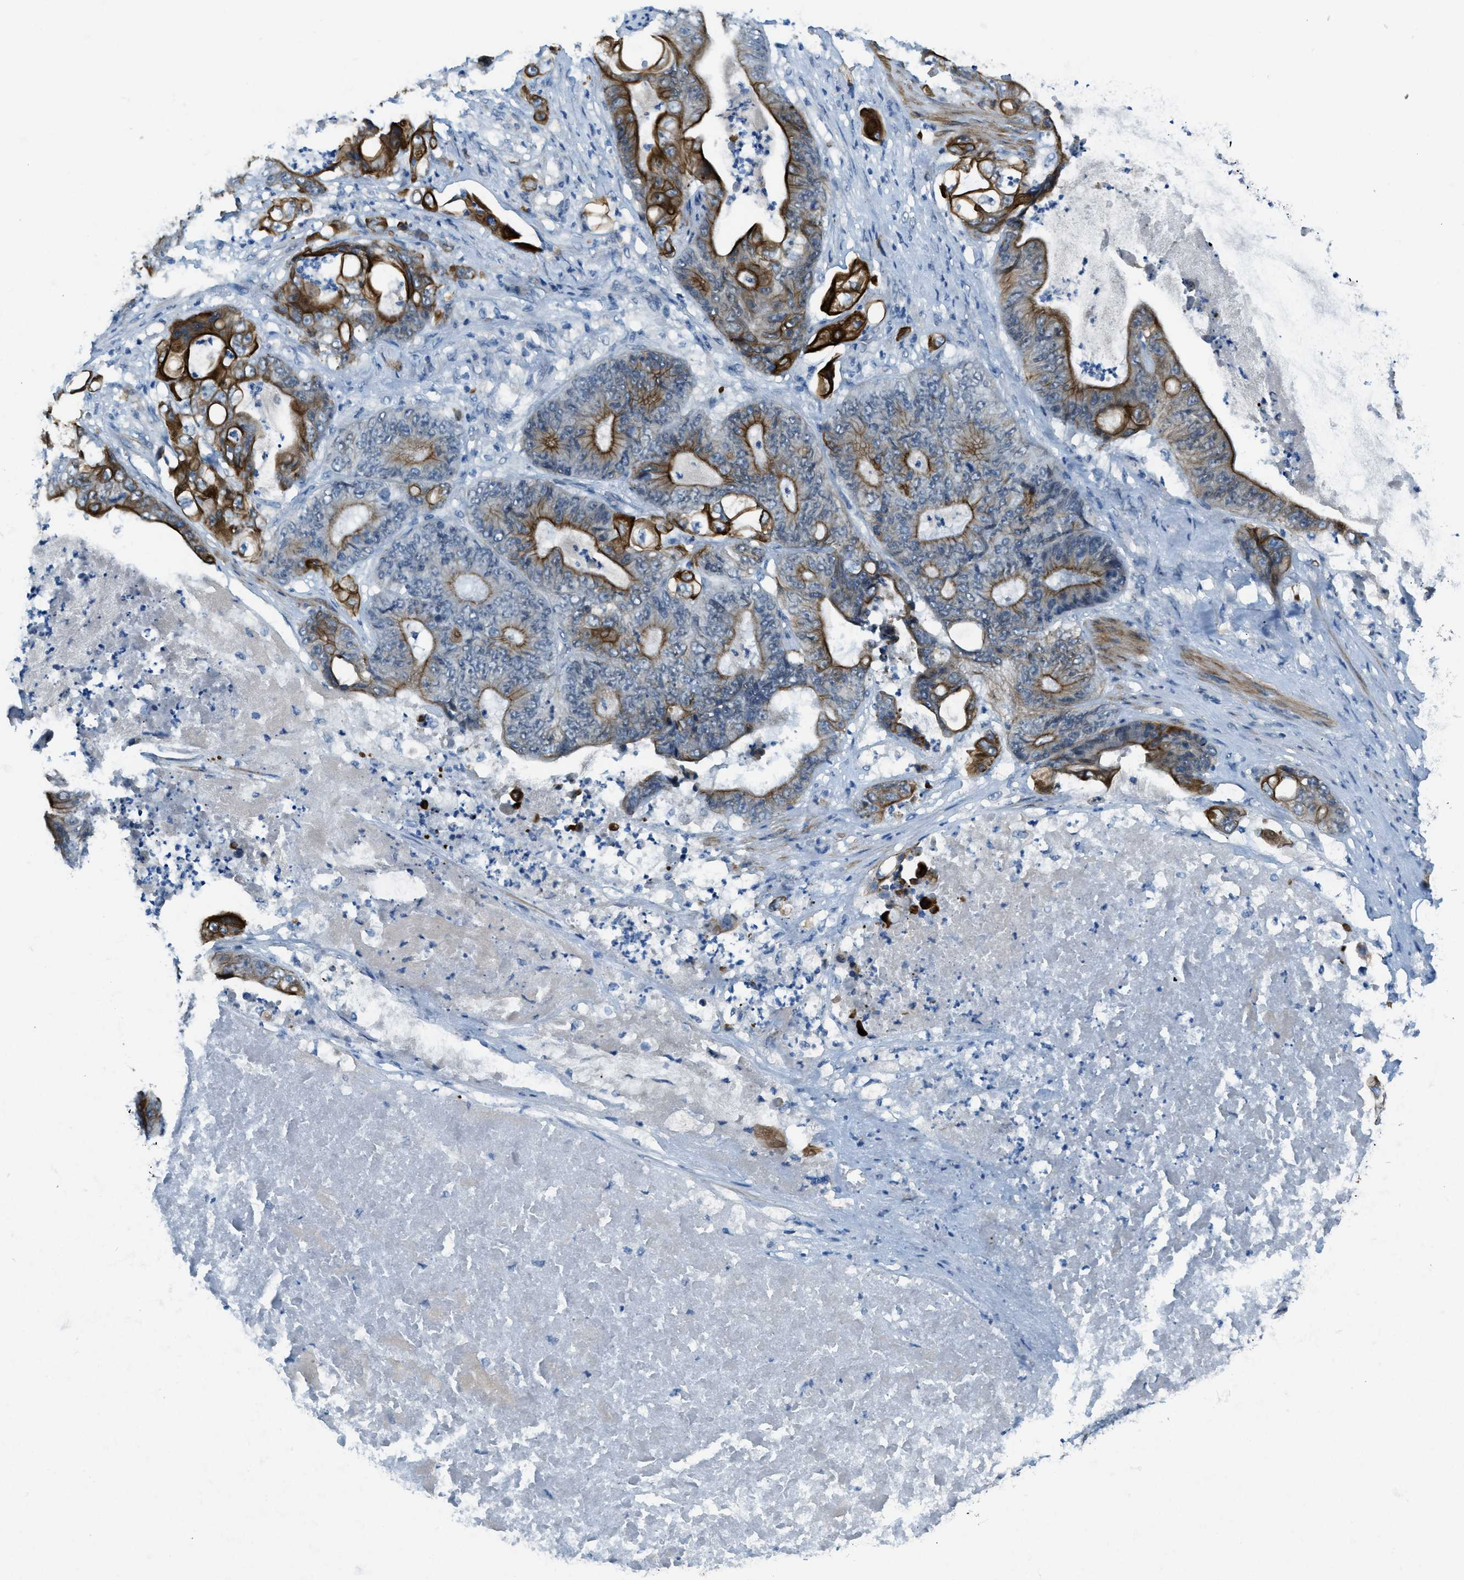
{"staining": {"intensity": "strong", "quantity": ">75%", "location": "cytoplasmic/membranous"}, "tissue": "stomach cancer", "cell_type": "Tumor cells", "image_type": "cancer", "snomed": [{"axis": "morphology", "description": "Adenocarcinoma, NOS"}, {"axis": "topography", "description": "Stomach"}], "caption": "Immunohistochemical staining of stomach adenocarcinoma shows strong cytoplasmic/membranous protein expression in approximately >75% of tumor cells.", "gene": "KLHL8", "patient": {"sex": "female", "age": 73}}